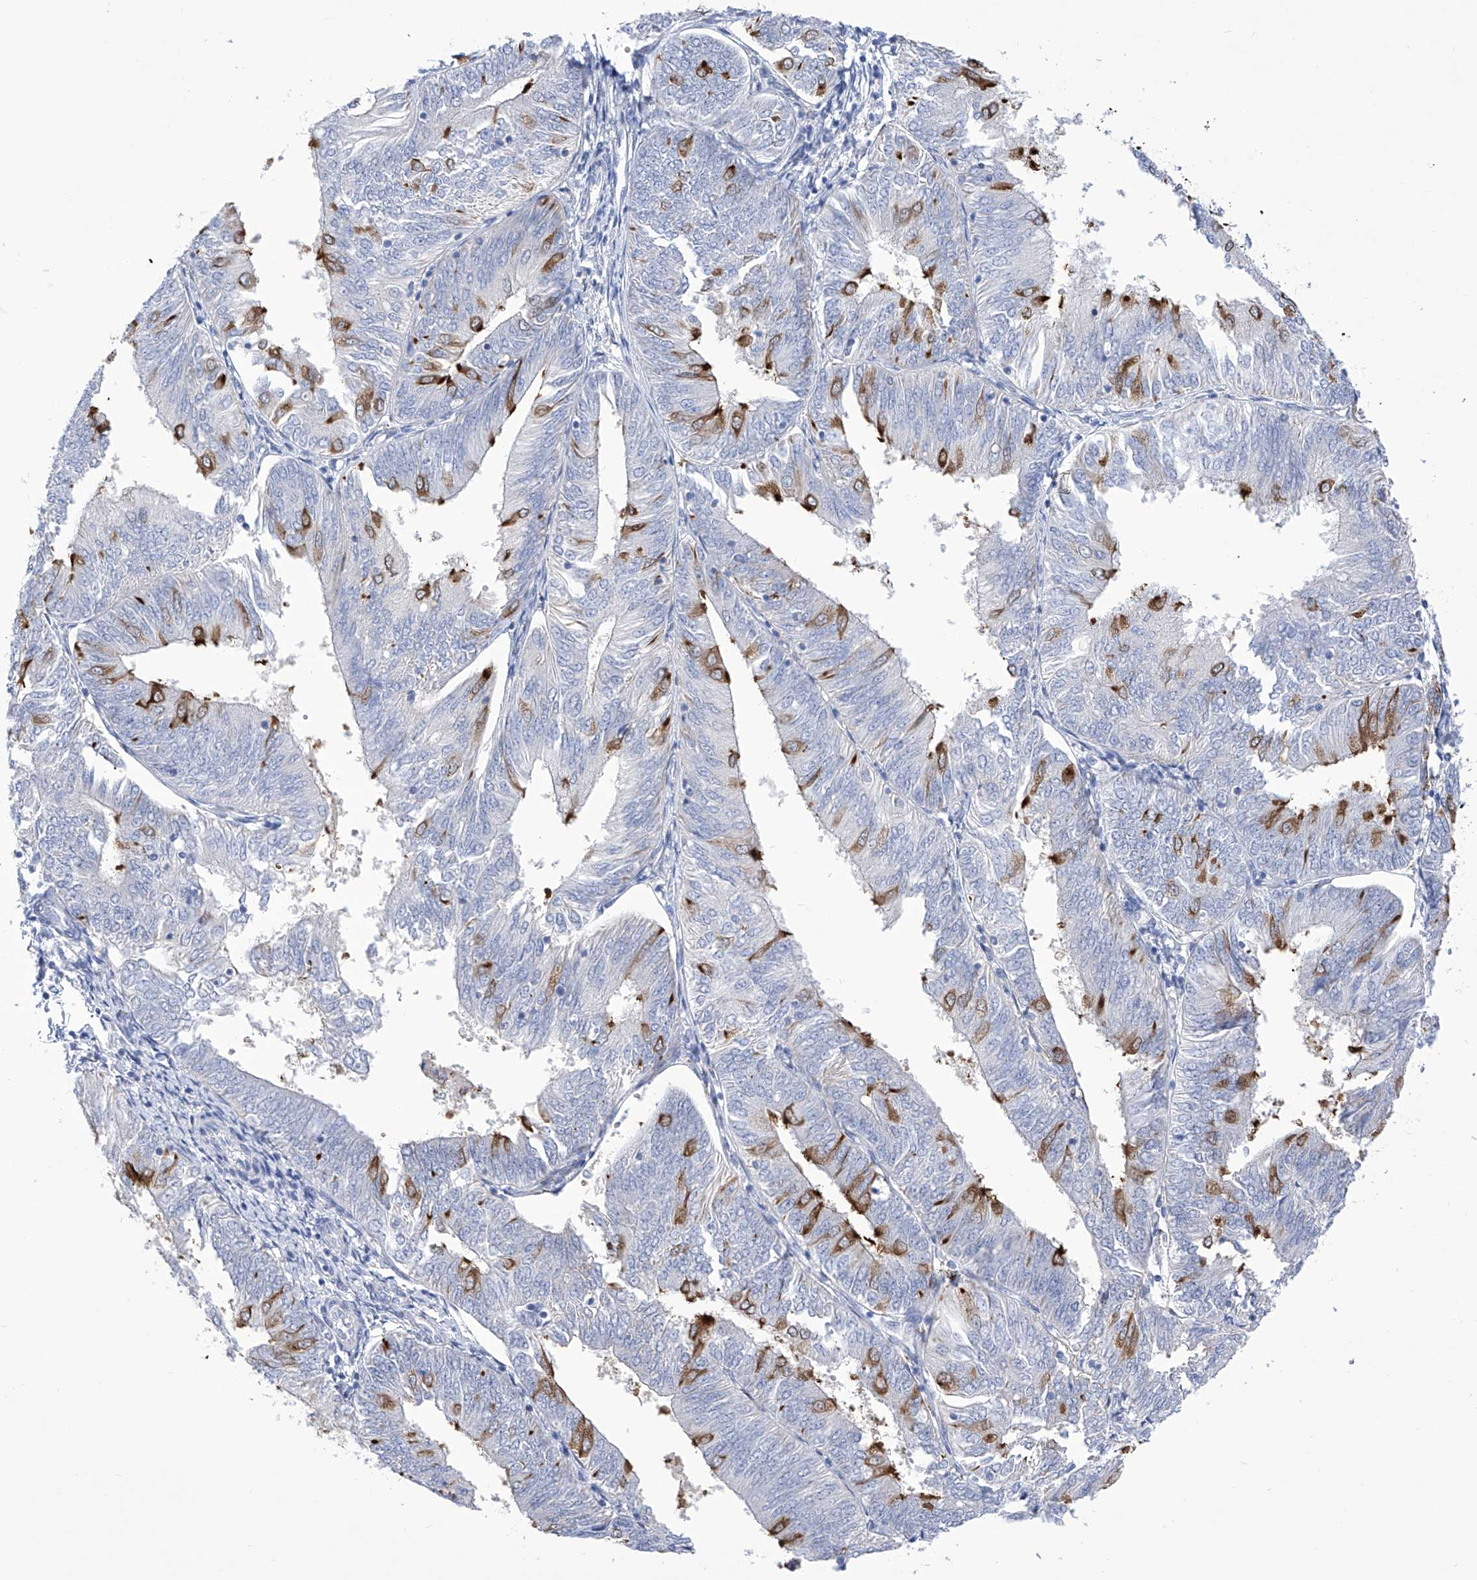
{"staining": {"intensity": "strong", "quantity": "<25%", "location": "cytoplasmic/membranous"}, "tissue": "endometrial cancer", "cell_type": "Tumor cells", "image_type": "cancer", "snomed": [{"axis": "morphology", "description": "Adenocarcinoma, NOS"}, {"axis": "topography", "description": "Endometrium"}], "caption": "Protein analysis of adenocarcinoma (endometrial) tissue reveals strong cytoplasmic/membranous positivity in approximately <25% of tumor cells.", "gene": "C1orf87", "patient": {"sex": "female", "age": 58}}